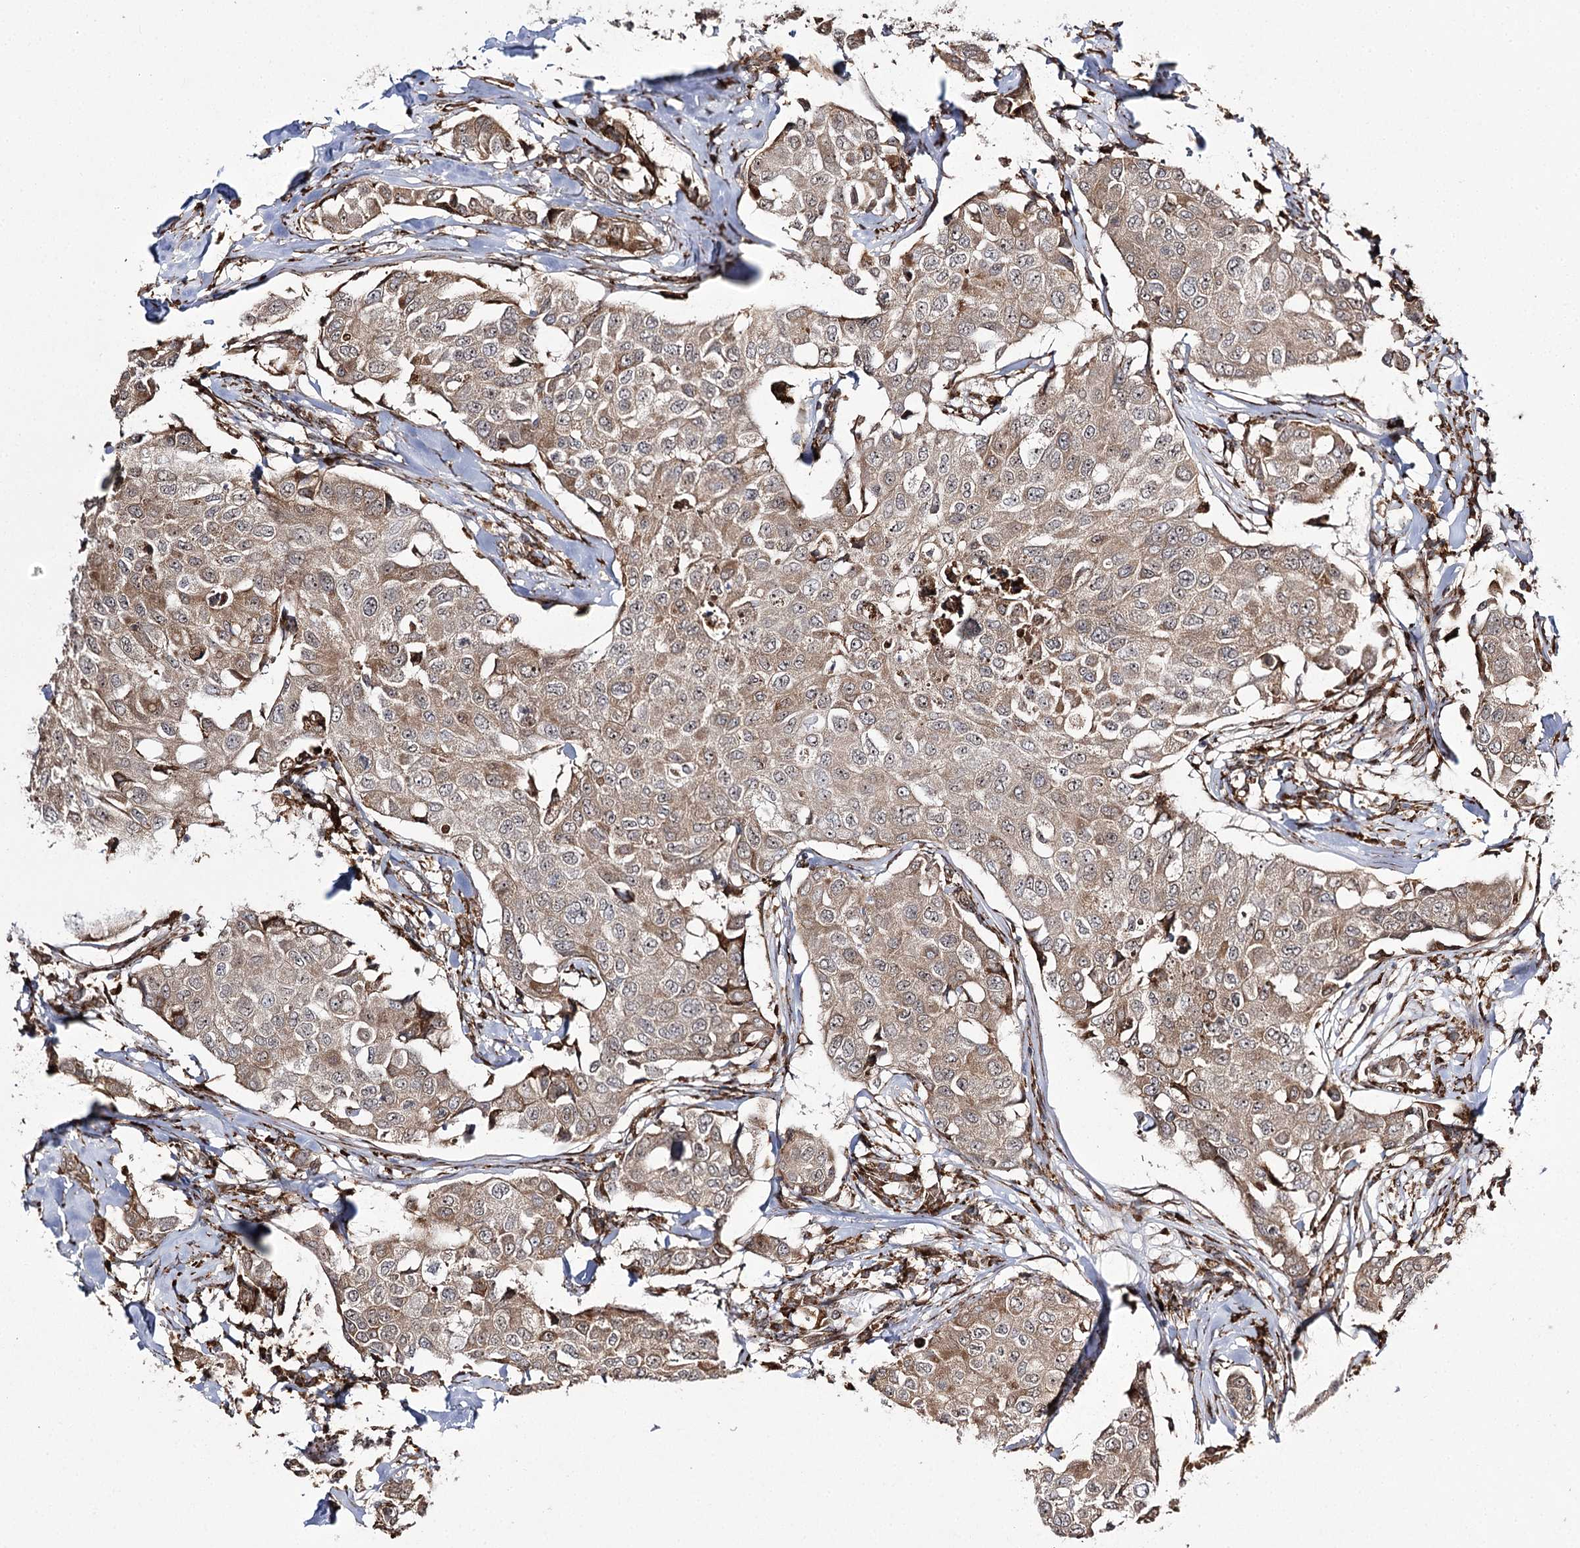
{"staining": {"intensity": "weak", "quantity": ">75%", "location": "cytoplasmic/membranous"}, "tissue": "breast cancer", "cell_type": "Tumor cells", "image_type": "cancer", "snomed": [{"axis": "morphology", "description": "Duct carcinoma"}, {"axis": "topography", "description": "Breast"}], "caption": "A brown stain shows weak cytoplasmic/membranous staining of a protein in human breast infiltrating ductal carcinoma tumor cells.", "gene": "FANCL", "patient": {"sex": "female", "age": 80}}